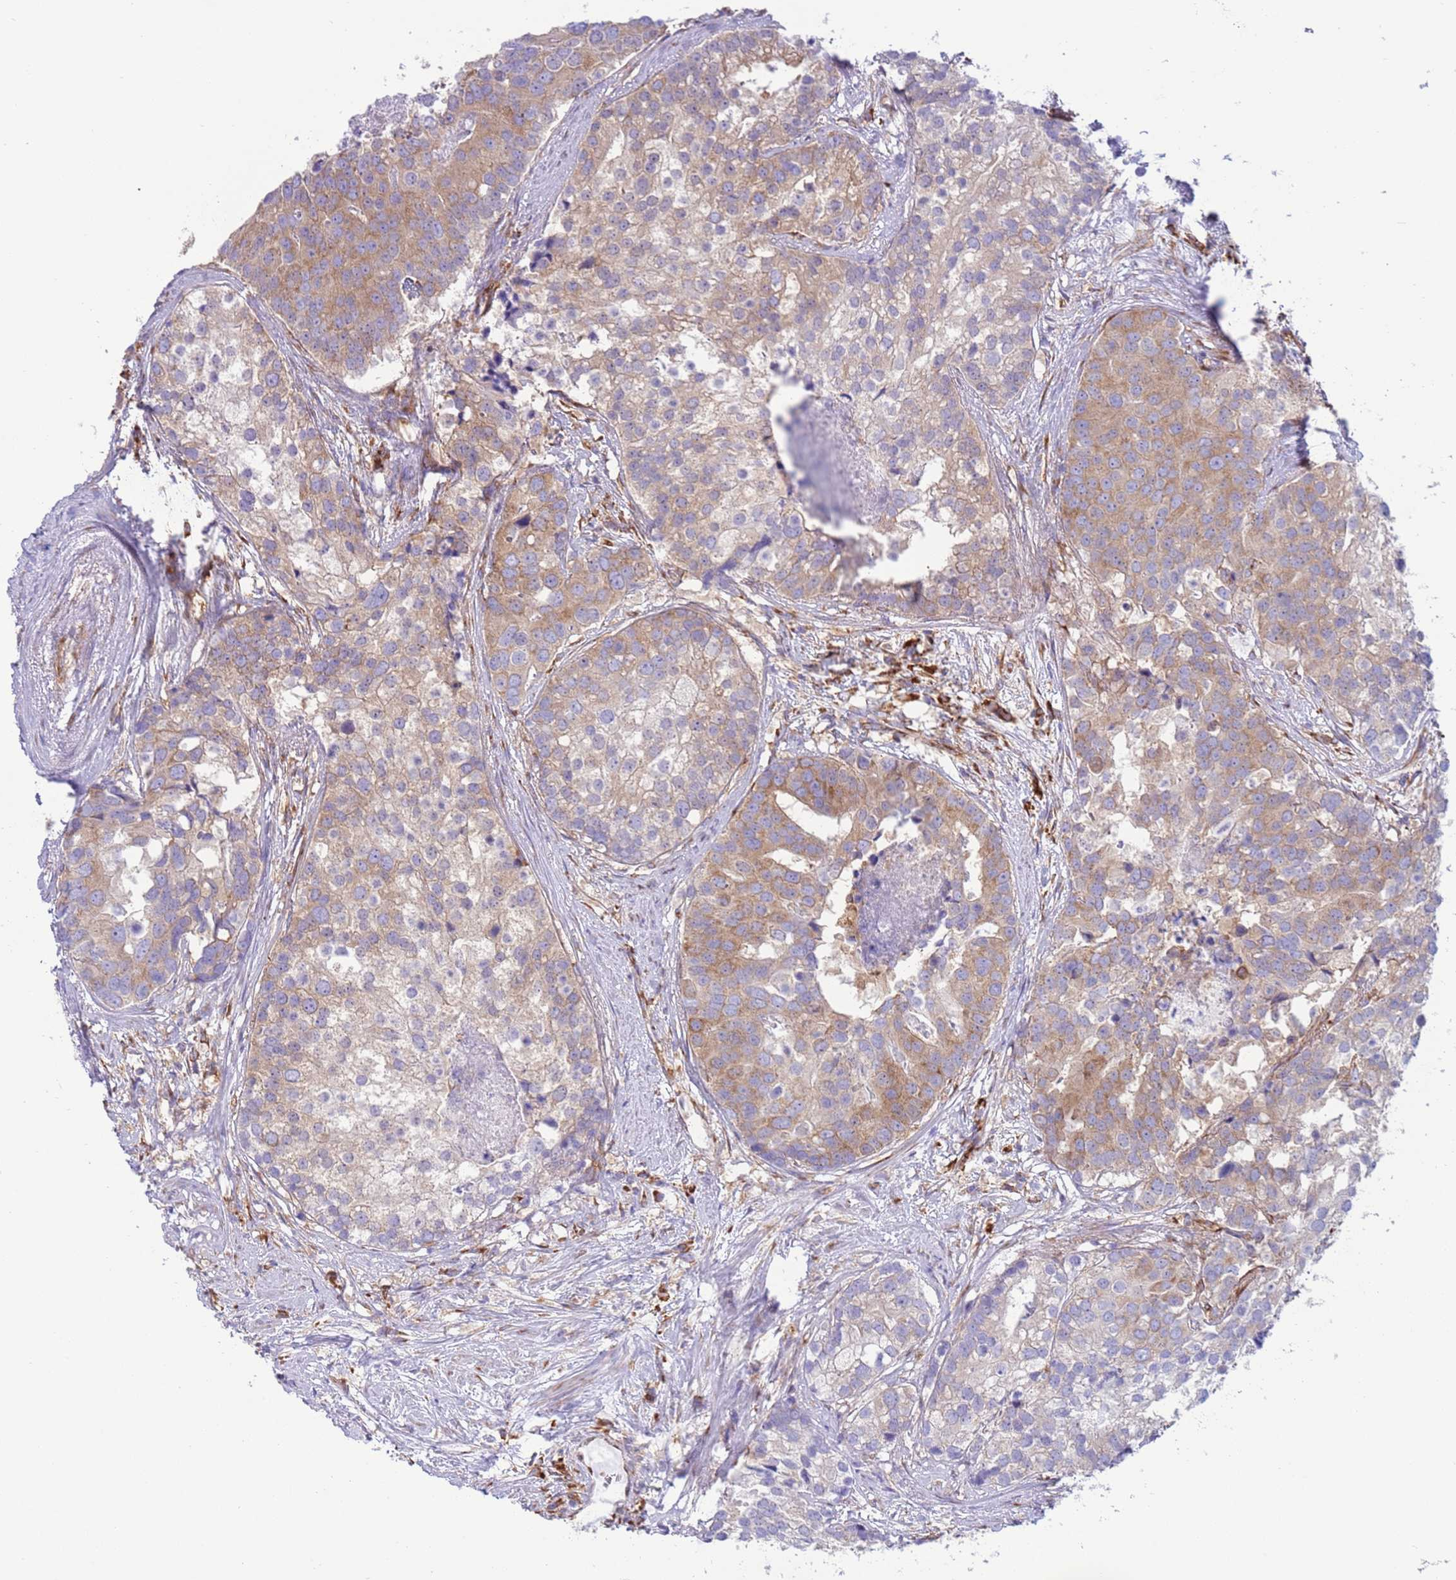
{"staining": {"intensity": "moderate", "quantity": "25%-75%", "location": "cytoplasmic/membranous"}, "tissue": "prostate cancer", "cell_type": "Tumor cells", "image_type": "cancer", "snomed": [{"axis": "morphology", "description": "Adenocarcinoma, High grade"}, {"axis": "topography", "description": "Prostate"}], "caption": "Human prostate adenocarcinoma (high-grade) stained with a protein marker exhibits moderate staining in tumor cells.", "gene": "VARS1", "patient": {"sex": "male", "age": 62}}